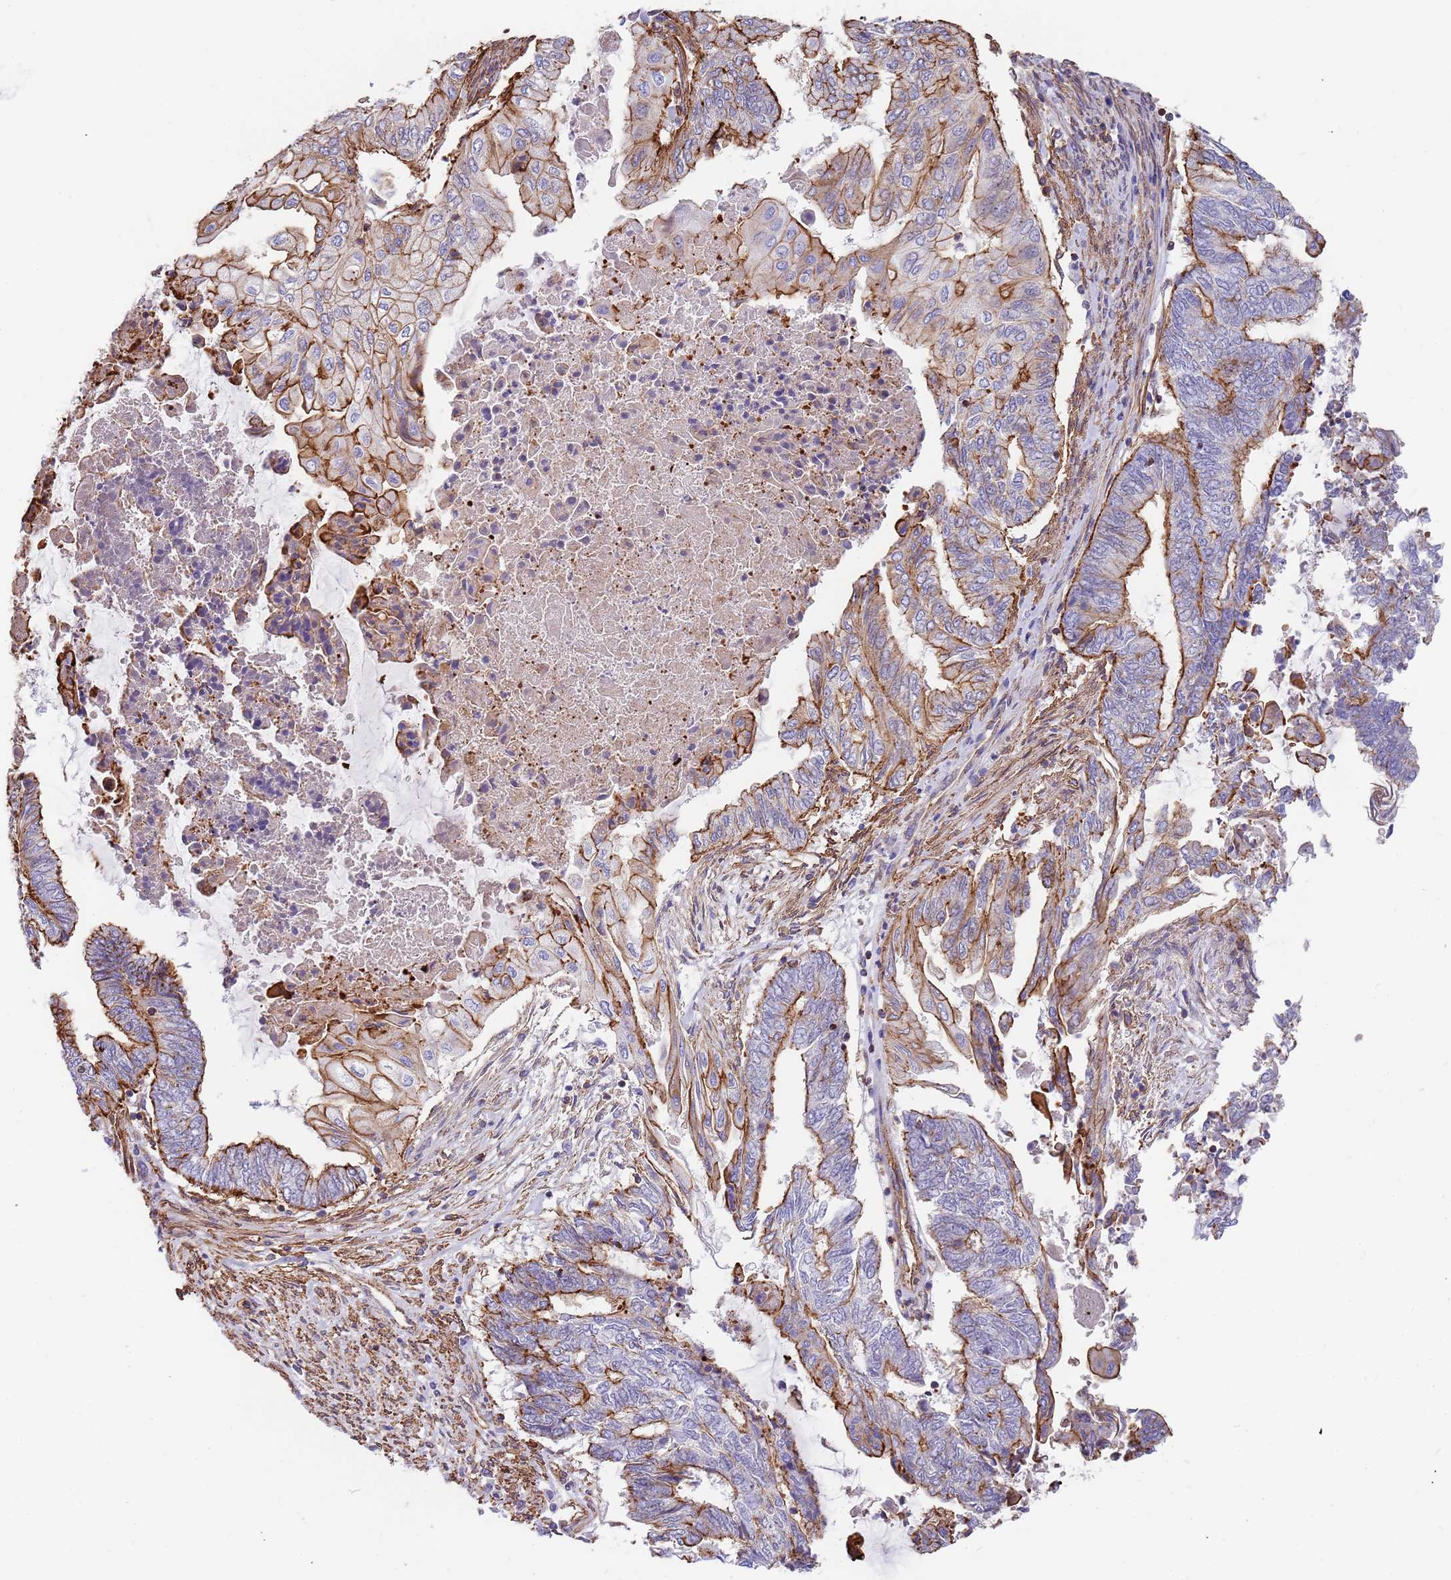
{"staining": {"intensity": "moderate", "quantity": ">75%", "location": "cytoplasmic/membranous"}, "tissue": "endometrial cancer", "cell_type": "Tumor cells", "image_type": "cancer", "snomed": [{"axis": "morphology", "description": "Adenocarcinoma, NOS"}, {"axis": "topography", "description": "Uterus"}, {"axis": "topography", "description": "Endometrium"}], "caption": "There is medium levels of moderate cytoplasmic/membranous positivity in tumor cells of endometrial adenocarcinoma, as demonstrated by immunohistochemical staining (brown color).", "gene": "GFRAL", "patient": {"sex": "female", "age": 70}}